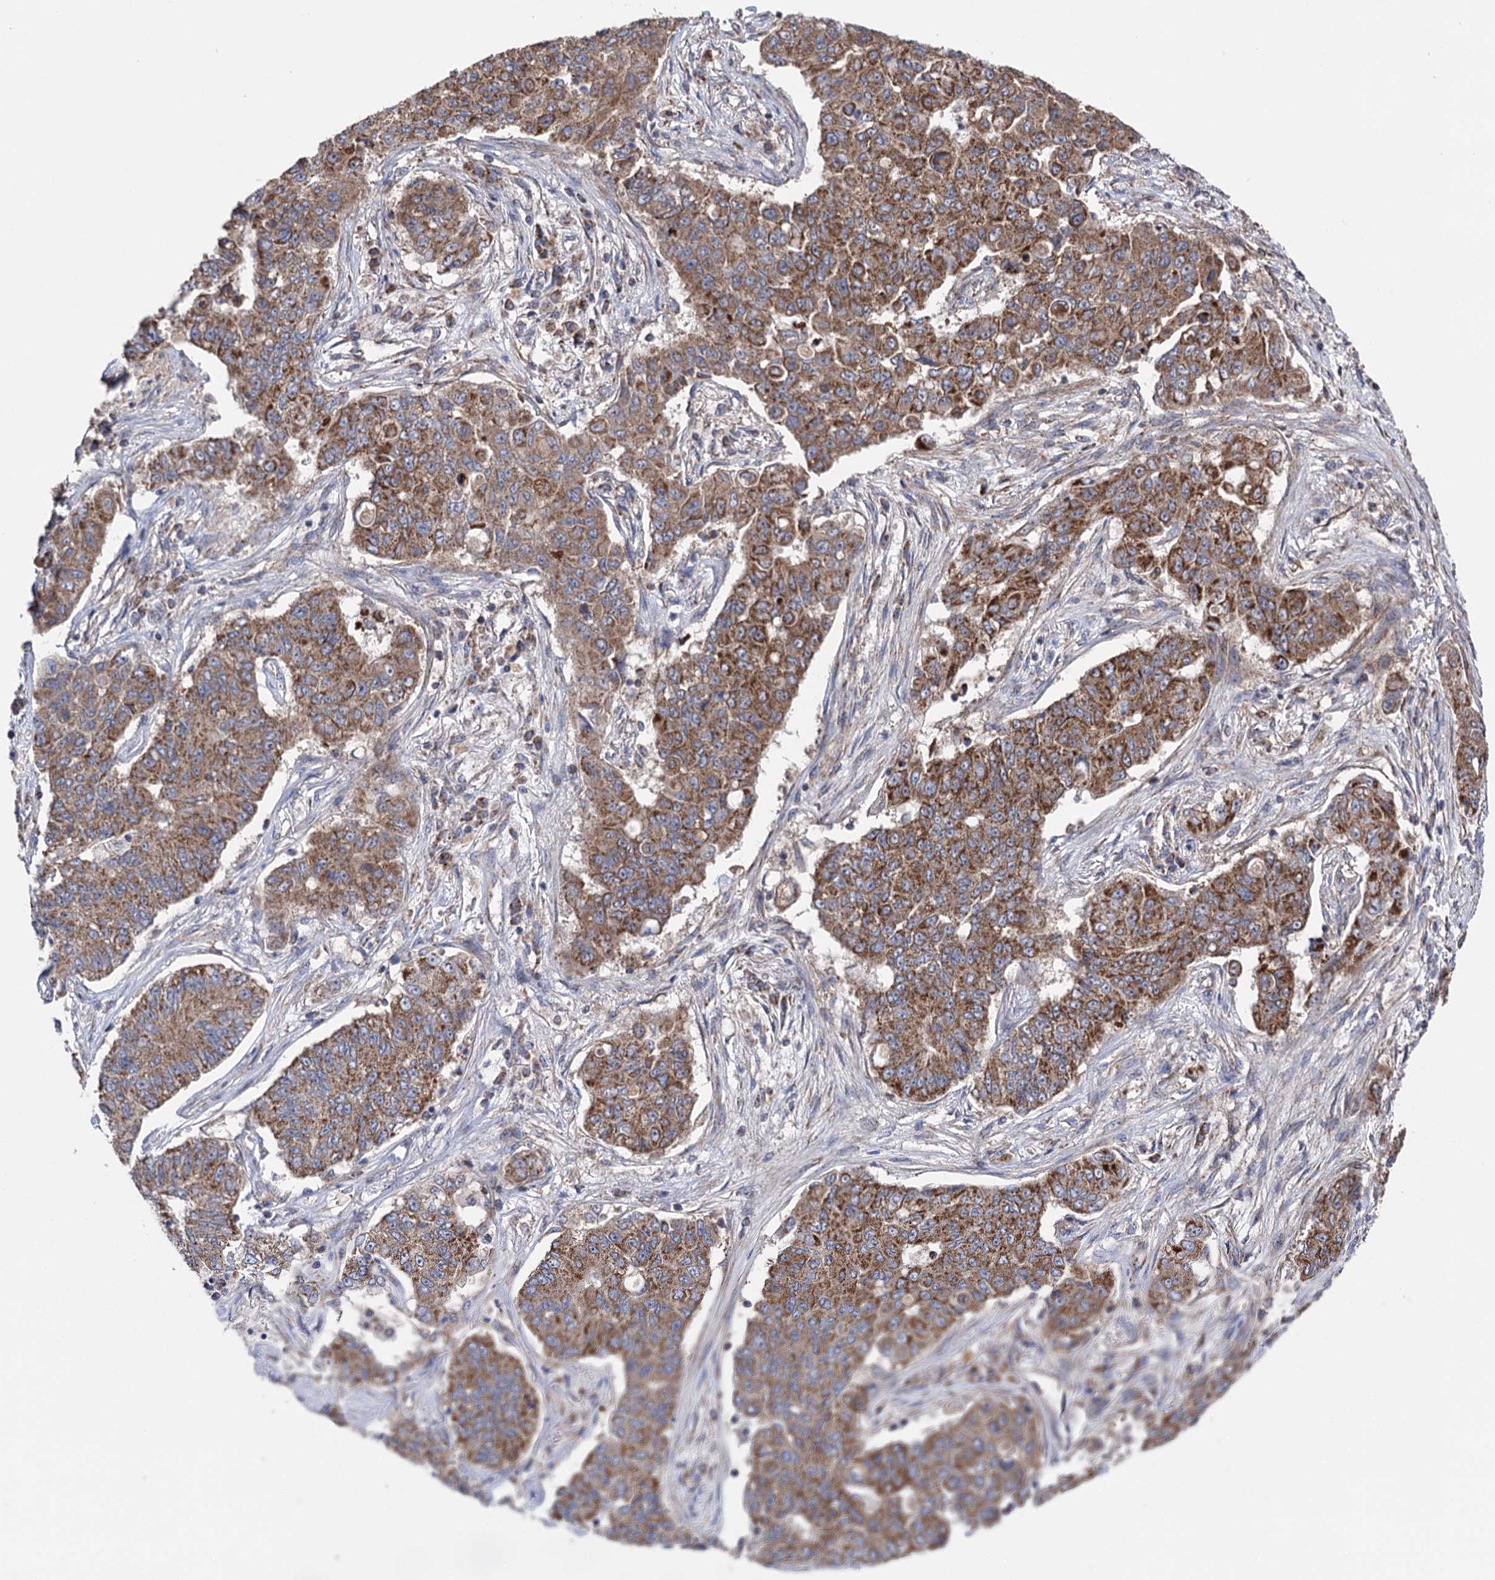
{"staining": {"intensity": "moderate", "quantity": ">75%", "location": "cytoplasmic/membranous"}, "tissue": "lung cancer", "cell_type": "Tumor cells", "image_type": "cancer", "snomed": [{"axis": "morphology", "description": "Squamous cell carcinoma, NOS"}, {"axis": "topography", "description": "Lung"}], "caption": "A brown stain shows moderate cytoplasmic/membranous staining of a protein in lung cancer (squamous cell carcinoma) tumor cells.", "gene": "SUCLA2", "patient": {"sex": "male", "age": 74}}